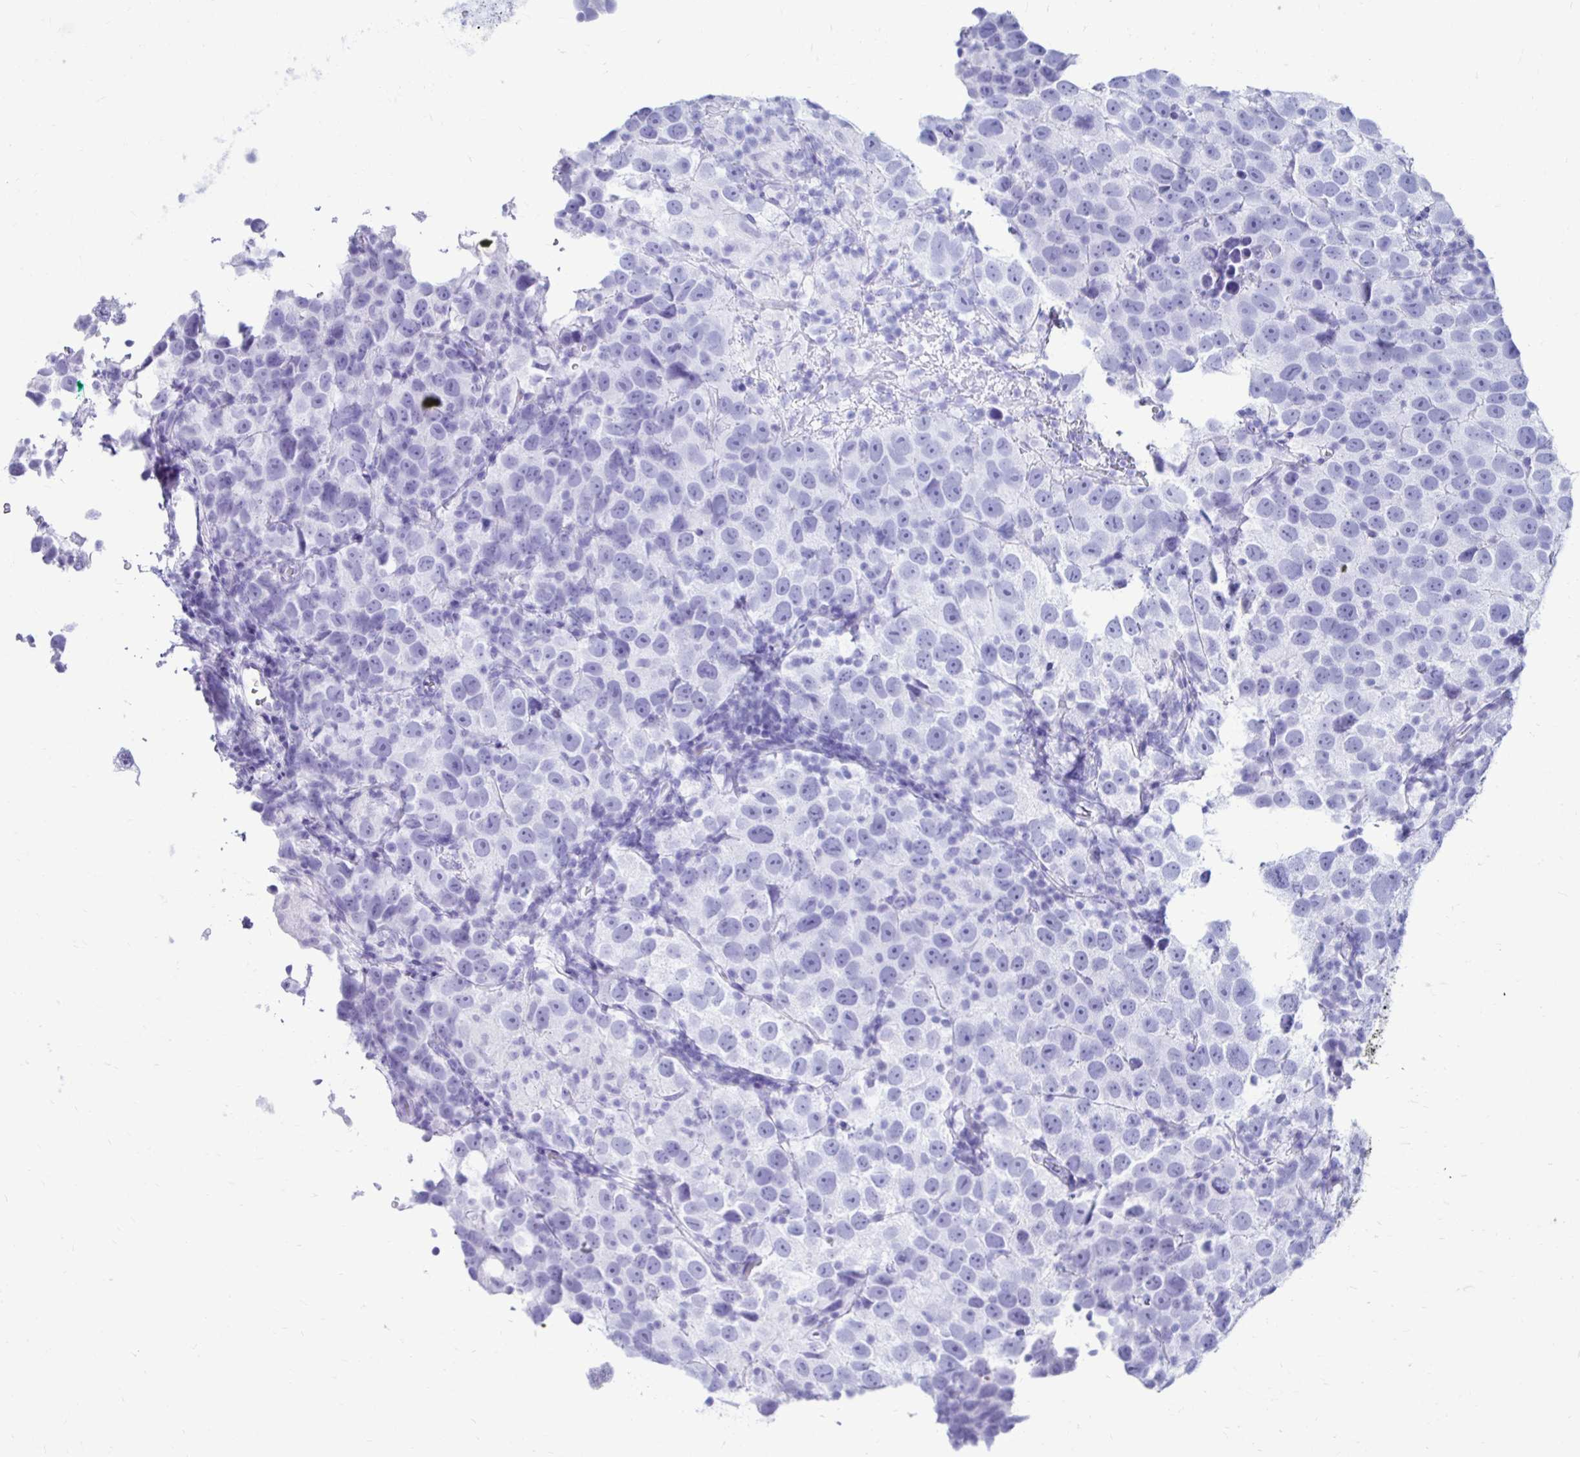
{"staining": {"intensity": "negative", "quantity": "none", "location": "none"}, "tissue": "testis cancer", "cell_type": "Tumor cells", "image_type": "cancer", "snomed": [{"axis": "morphology", "description": "Seminoma, NOS"}, {"axis": "topography", "description": "Testis"}], "caption": "Photomicrograph shows no significant protein positivity in tumor cells of testis cancer (seminoma).", "gene": "CST5", "patient": {"sex": "male", "age": 26}}